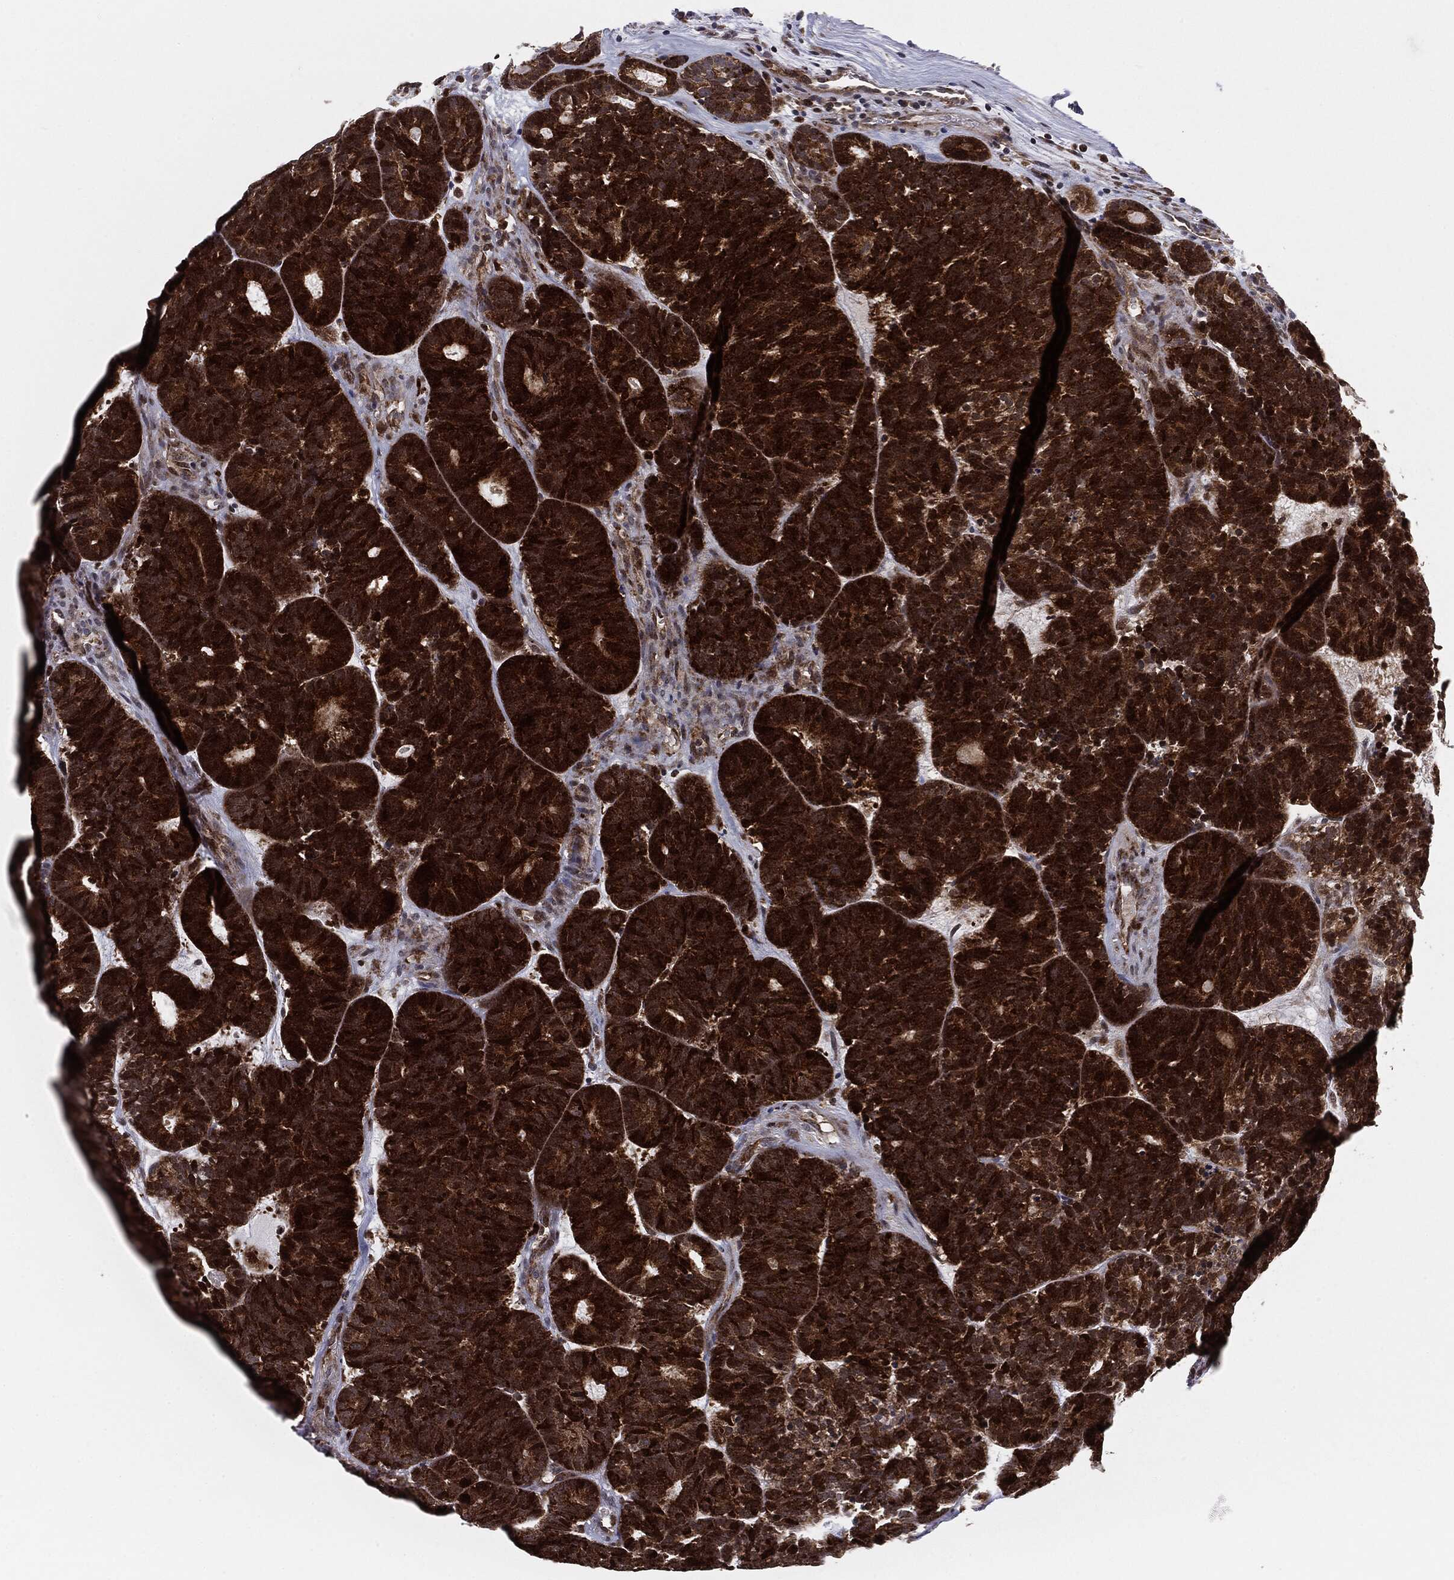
{"staining": {"intensity": "strong", "quantity": ">75%", "location": "cytoplasmic/membranous"}, "tissue": "head and neck cancer", "cell_type": "Tumor cells", "image_type": "cancer", "snomed": [{"axis": "morphology", "description": "Adenocarcinoma, NOS"}, {"axis": "topography", "description": "Head-Neck"}], "caption": "Adenocarcinoma (head and neck) stained for a protein (brown) displays strong cytoplasmic/membranous positive expression in about >75% of tumor cells.", "gene": "PTEN", "patient": {"sex": "female", "age": 81}}